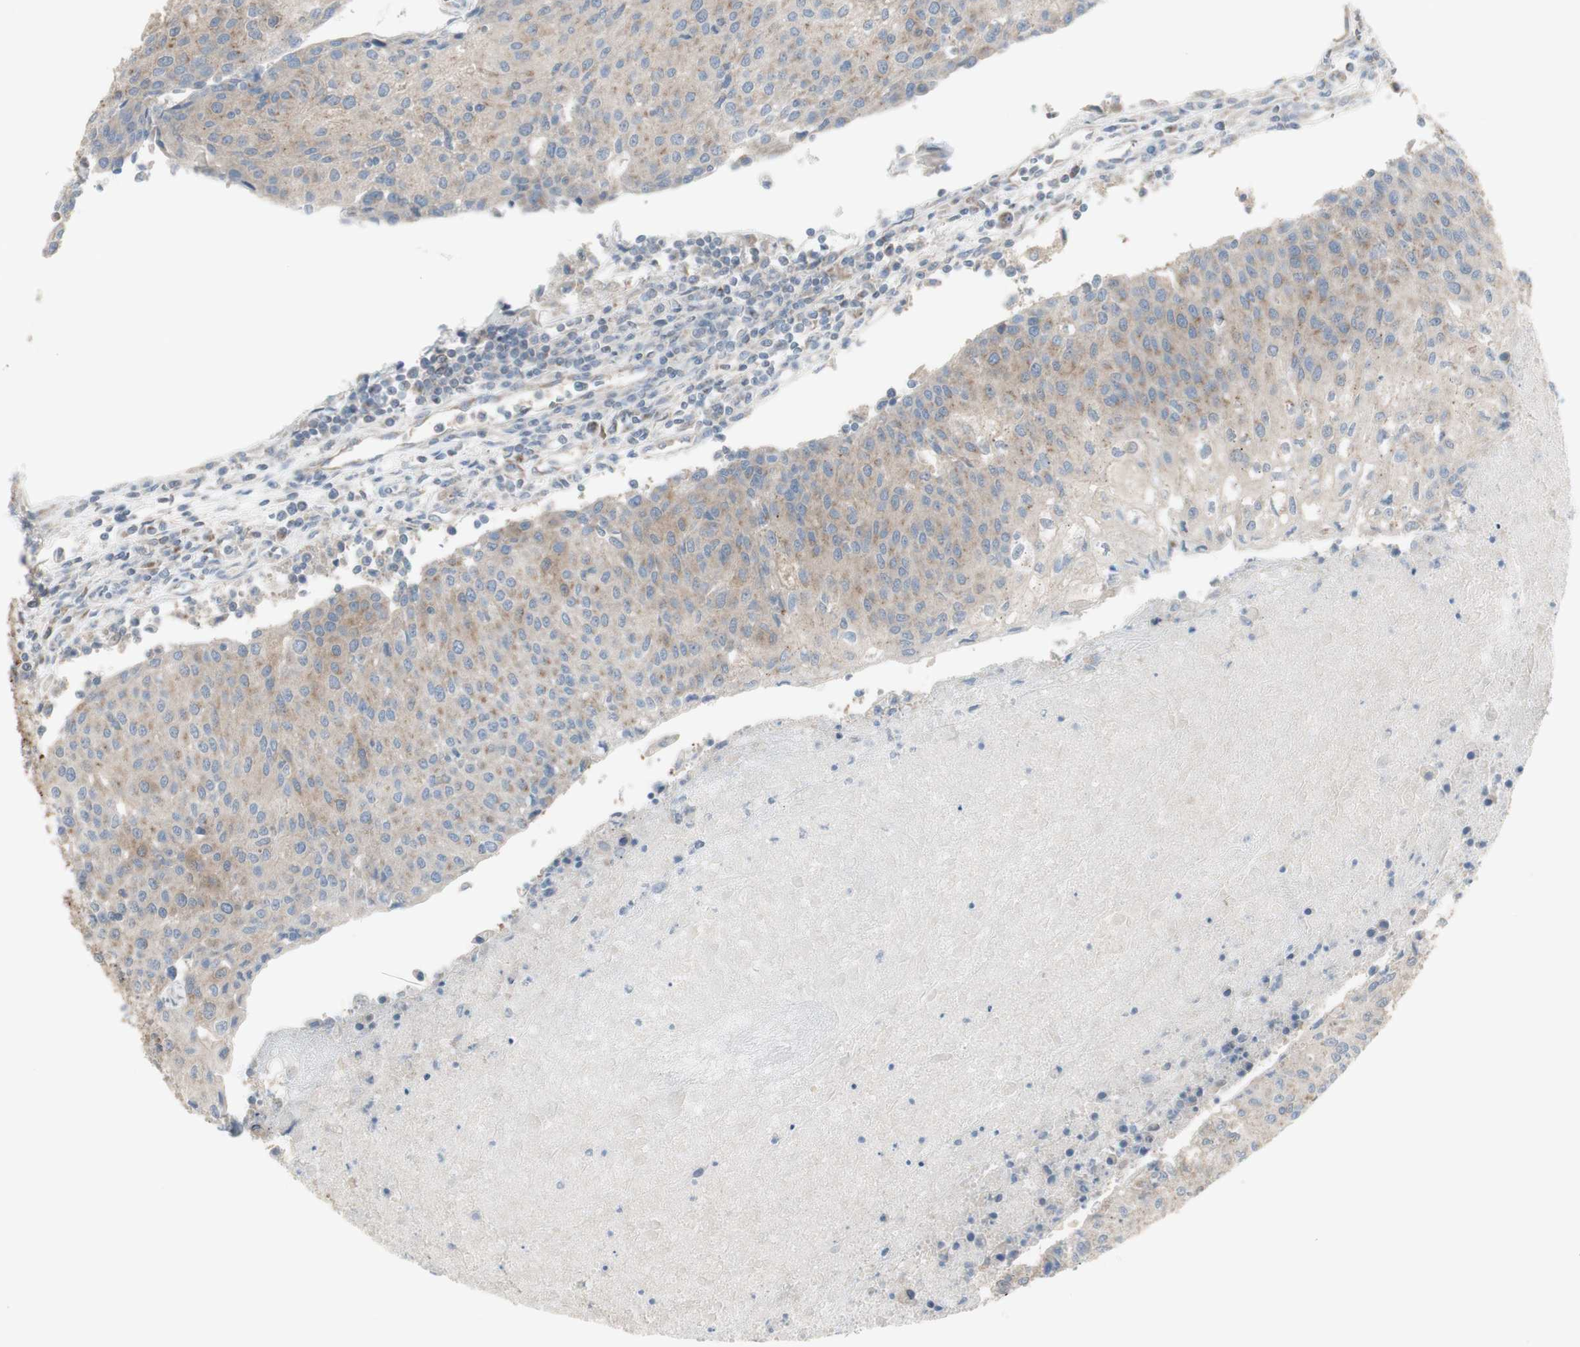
{"staining": {"intensity": "weak", "quantity": "<25%", "location": "cytoplasmic/membranous"}, "tissue": "urothelial cancer", "cell_type": "Tumor cells", "image_type": "cancer", "snomed": [{"axis": "morphology", "description": "Urothelial carcinoma, High grade"}, {"axis": "topography", "description": "Urinary bladder"}], "caption": "Image shows no significant protein staining in tumor cells of high-grade urothelial carcinoma.", "gene": "C3orf52", "patient": {"sex": "female", "age": 85}}